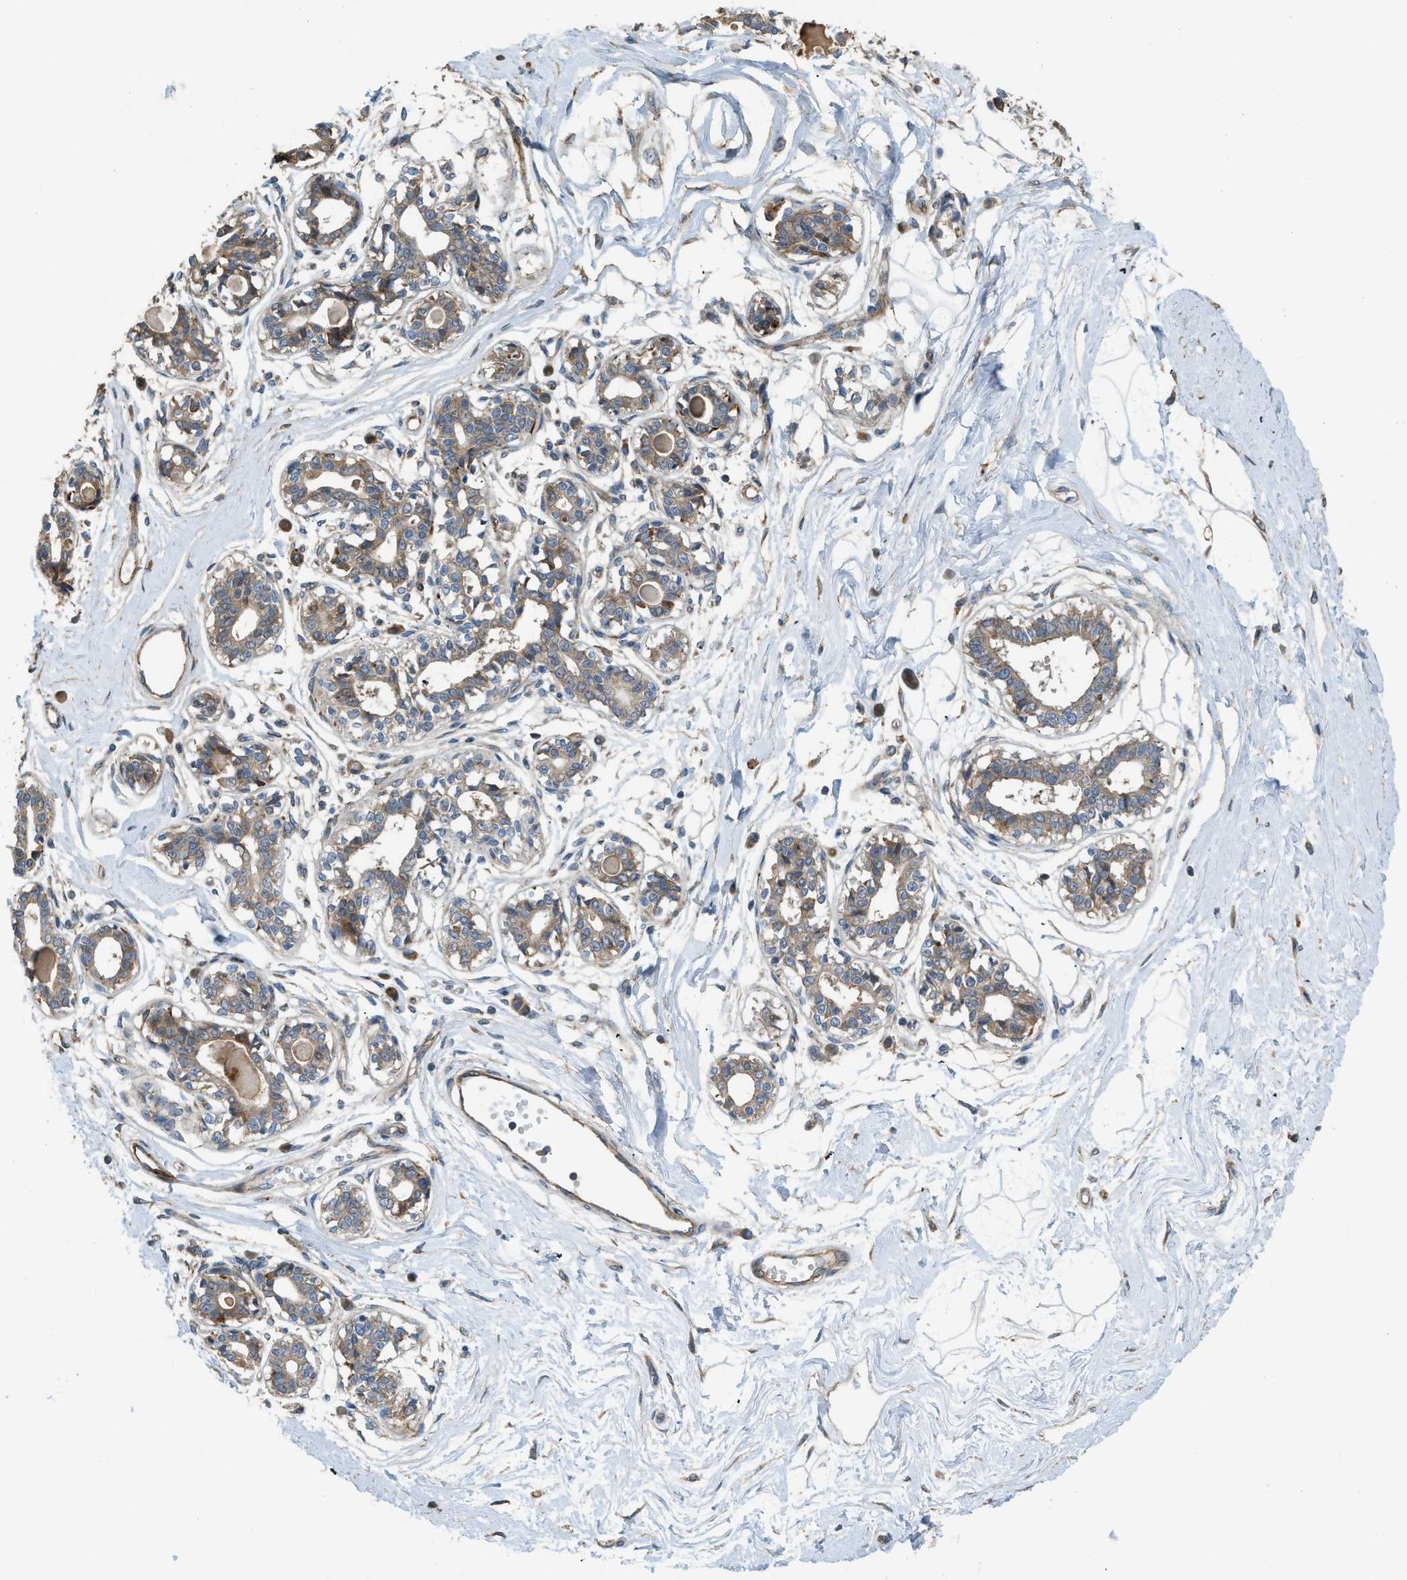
{"staining": {"intensity": "negative", "quantity": "none", "location": "none"}, "tissue": "breast", "cell_type": "Adipocytes", "image_type": "normal", "snomed": [{"axis": "morphology", "description": "Normal tissue, NOS"}, {"axis": "topography", "description": "Breast"}], "caption": "This is a histopathology image of IHC staining of unremarkable breast, which shows no expression in adipocytes. (Stains: DAB (3,3'-diaminobenzidine) immunohistochemistry with hematoxylin counter stain, Microscopy: brightfield microscopy at high magnification).", "gene": "TMEM68", "patient": {"sex": "female", "age": 45}}